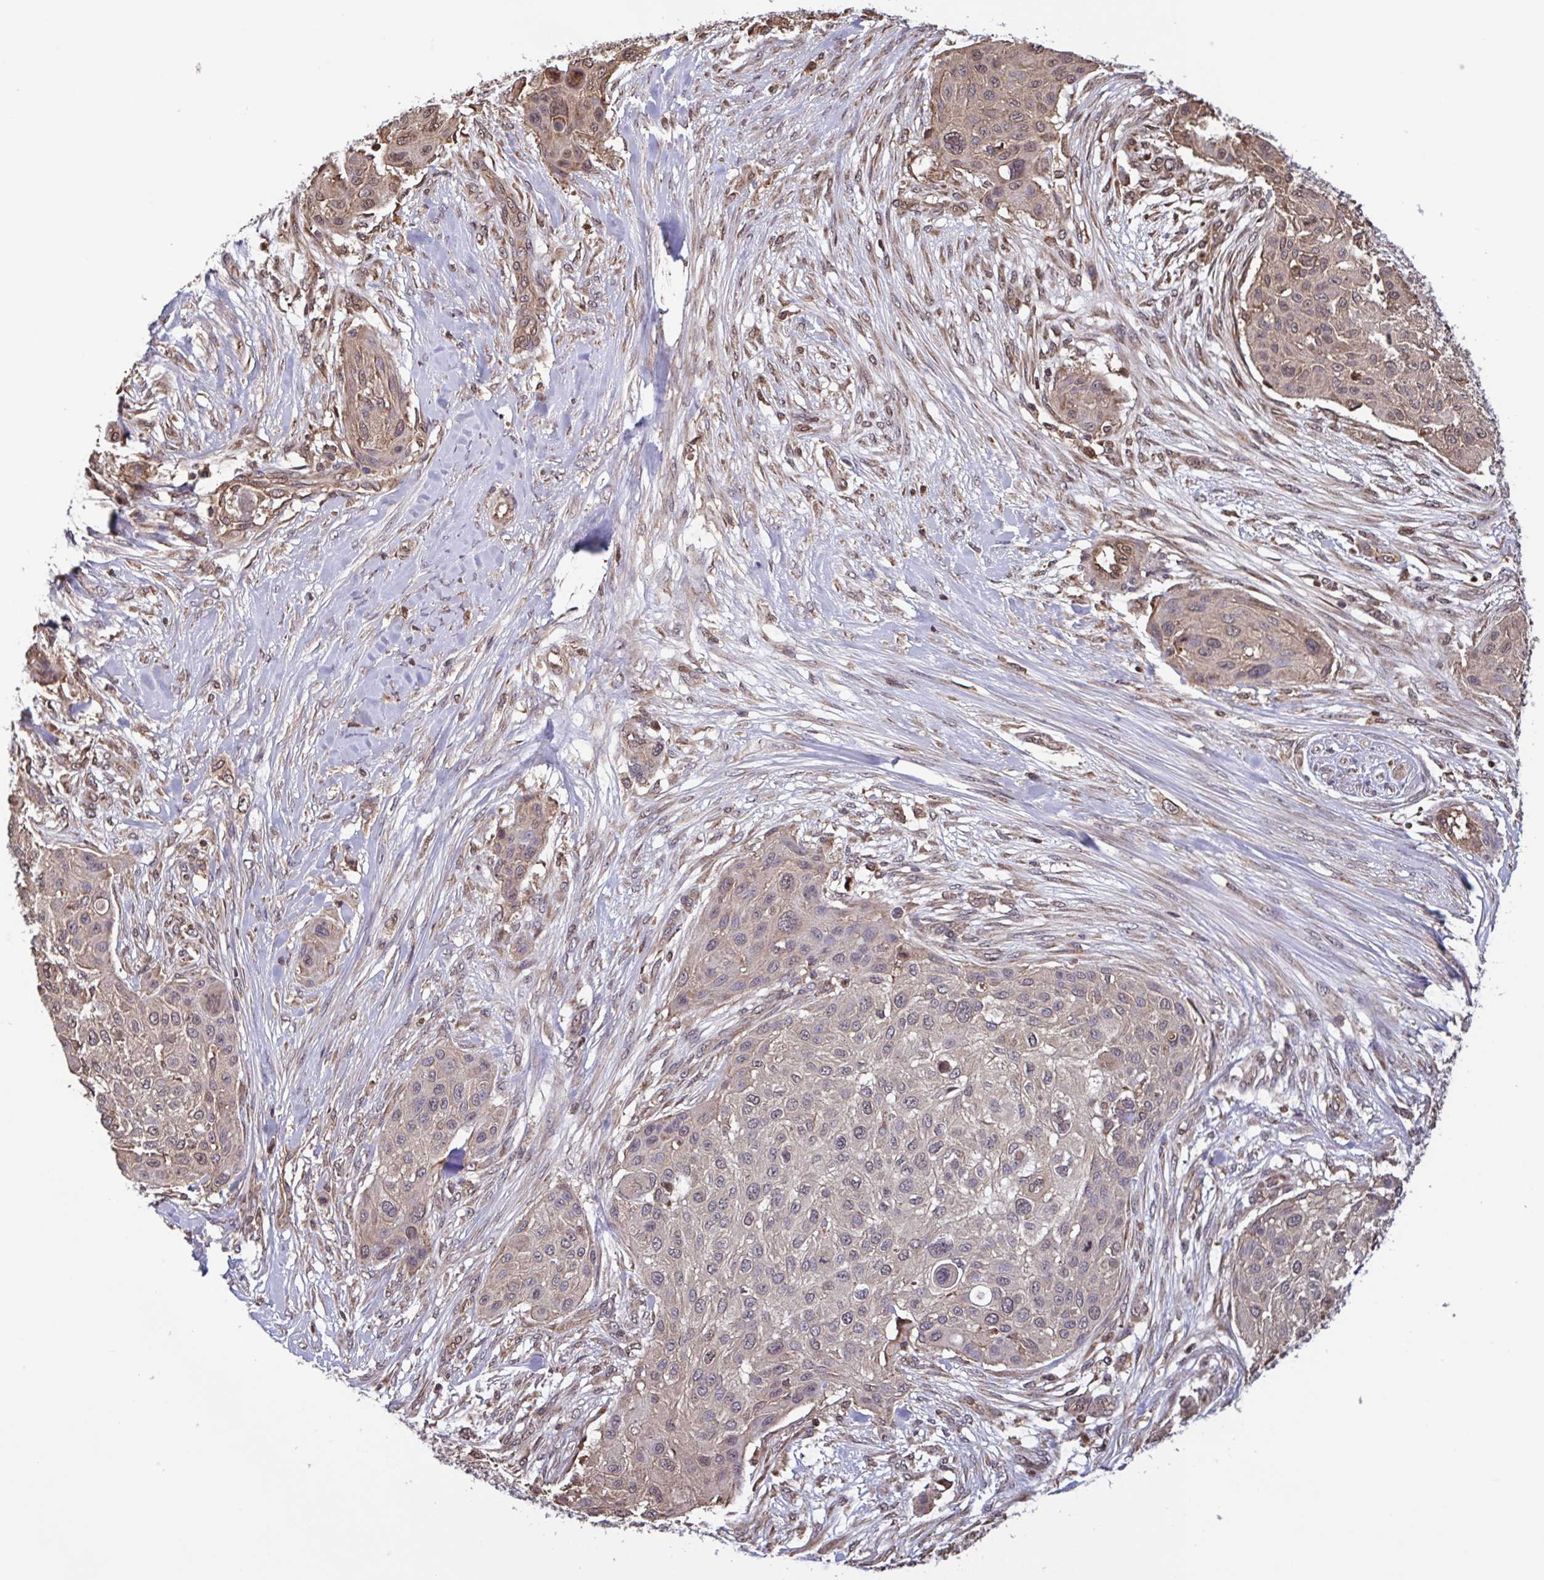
{"staining": {"intensity": "weak", "quantity": "25%-75%", "location": "cytoplasmic/membranous,nuclear"}, "tissue": "skin cancer", "cell_type": "Tumor cells", "image_type": "cancer", "snomed": [{"axis": "morphology", "description": "Squamous cell carcinoma, NOS"}, {"axis": "topography", "description": "Skin"}], "caption": "Weak cytoplasmic/membranous and nuclear staining is seen in about 25%-75% of tumor cells in skin squamous cell carcinoma. (Stains: DAB in brown, nuclei in blue, Microscopy: brightfield microscopy at high magnification).", "gene": "SEC63", "patient": {"sex": "female", "age": 87}}